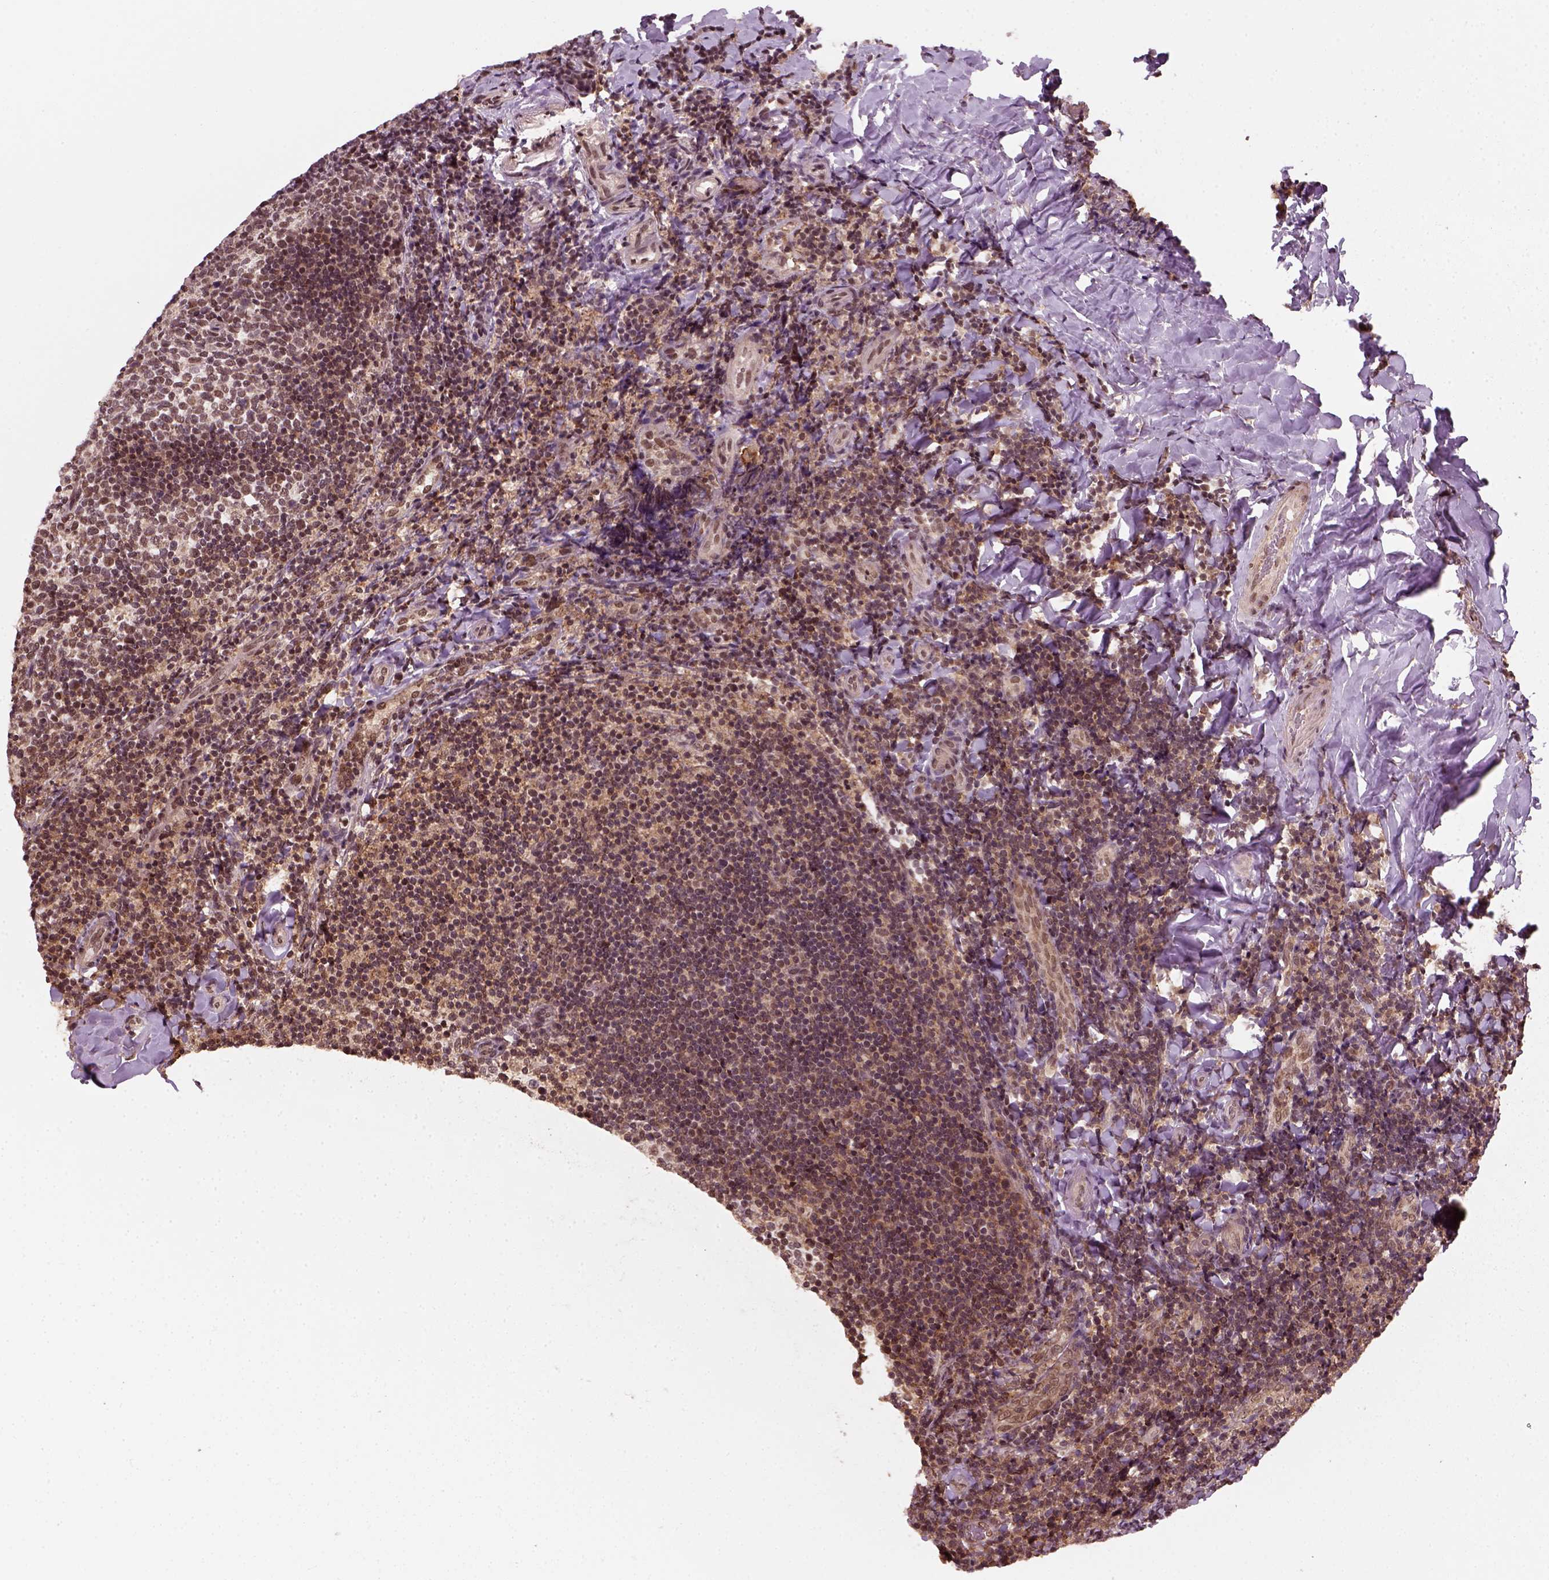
{"staining": {"intensity": "moderate", "quantity": ">75%", "location": "cytoplasmic/membranous,nuclear"}, "tissue": "tonsil", "cell_type": "Germinal center cells", "image_type": "normal", "snomed": [{"axis": "morphology", "description": "Normal tissue, NOS"}, {"axis": "topography", "description": "Tonsil"}], "caption": "The immunohistochemical stain shows moderate cytoplasmic/membranous,nuclear positivity in germinal center cells of normal tonsil.", "gene": "NUDT9", "patient": {"sex": "female", "age": 10}}